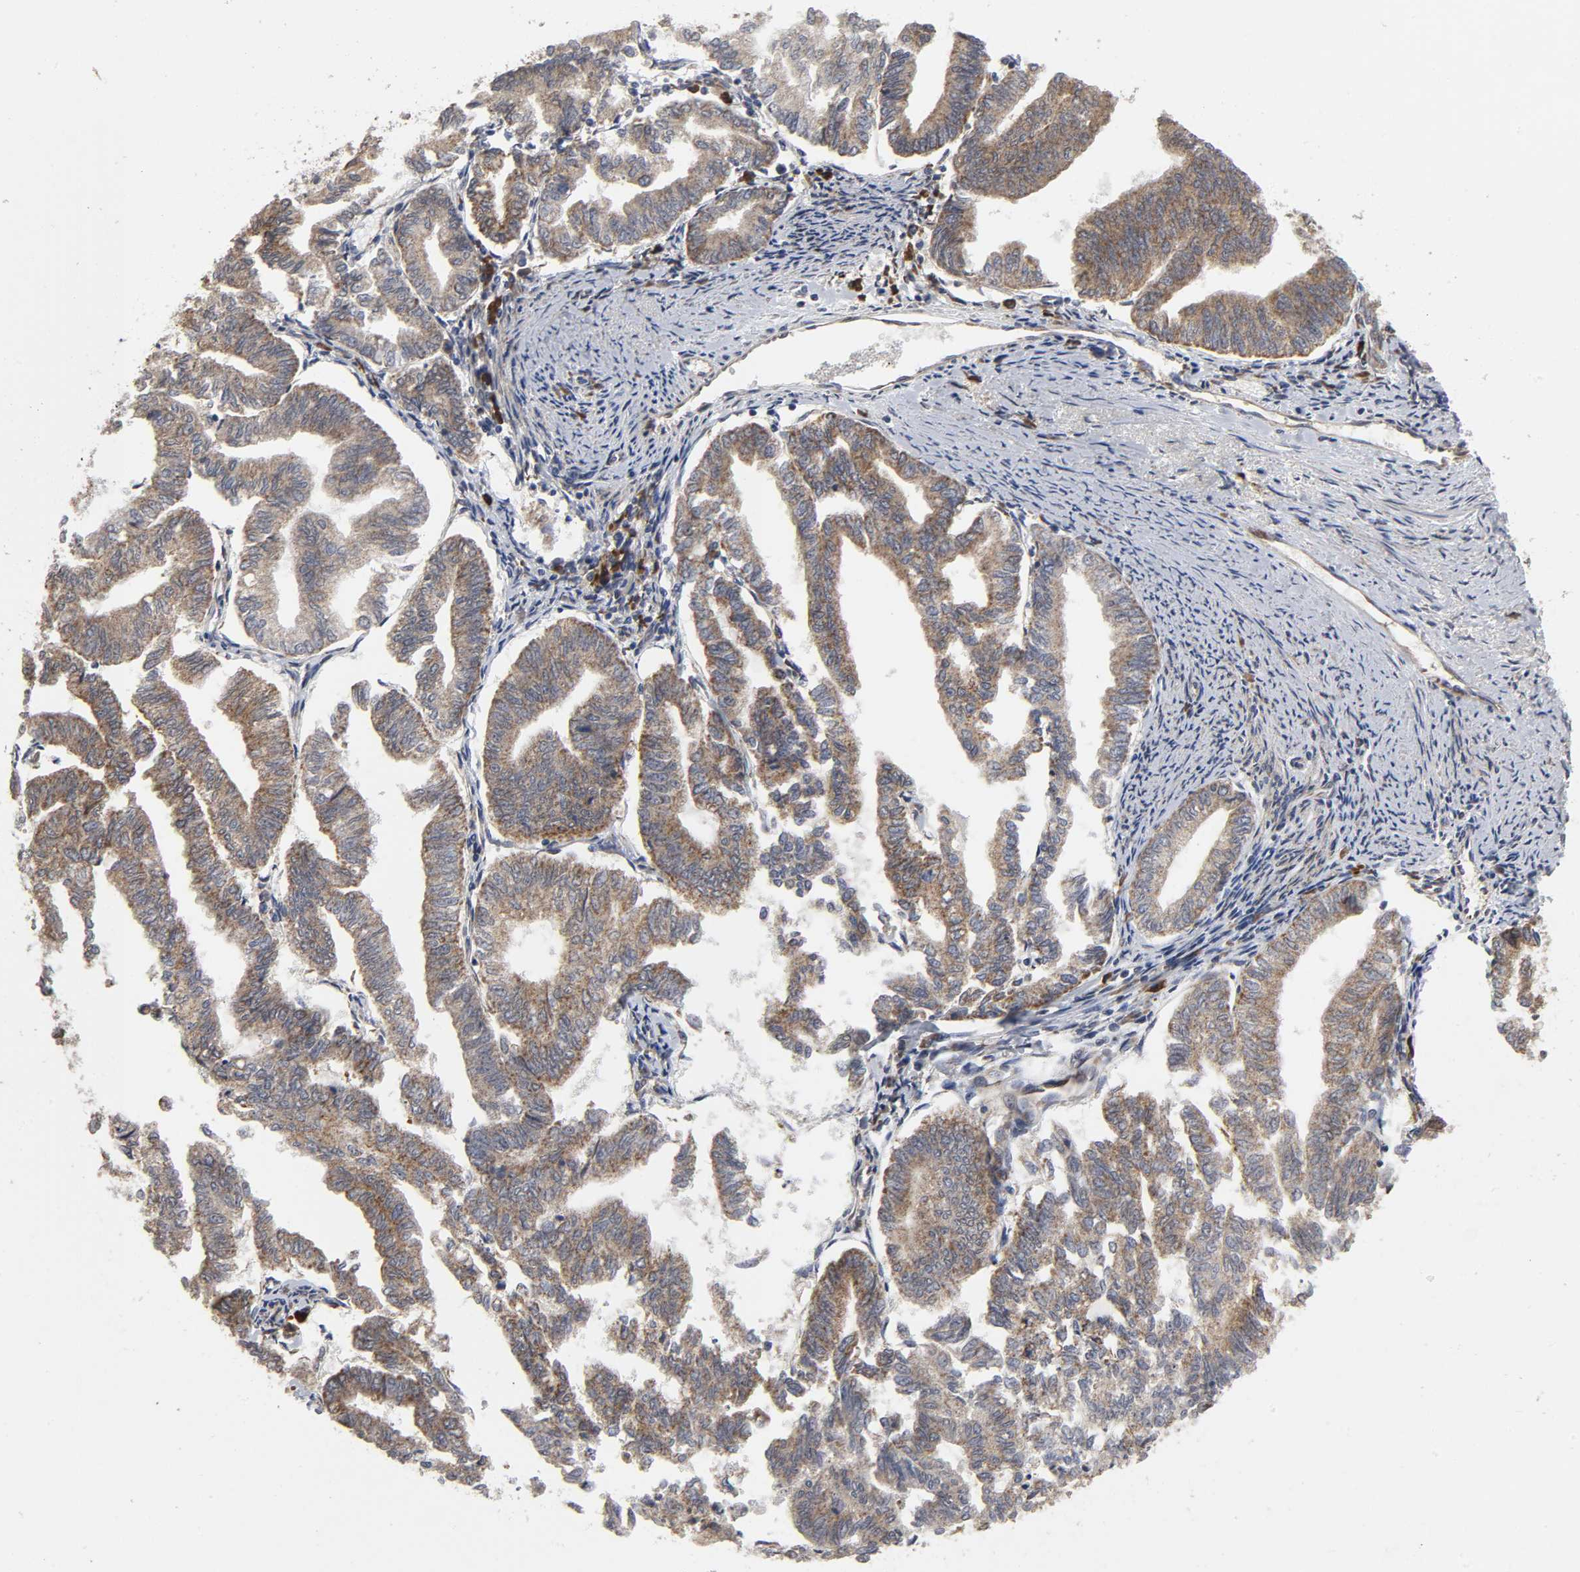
{"staining": {"intensity": "moderate", "quantity": ">75%", "location": "cytoplasmic/membranous"}, "tissue": "endometrial cancer", "cell_type": "Tumor cells", "image_type": "cancer", "snomed": [{"axis": "morphology", "description": "Adenocarcinoma, NOS"}, {"axis": "topography", "description": "Endometrium"}], "caption": "About >75% of tumor cells in human endometrial cancer (adenocarcinoma) exhibit moderate cytoplasmic/membranous protein positivity as visualized by brown immunohistochemical staining.", "gene": "SLC30A9", "patient": {"sex": "female", "age": 79}}